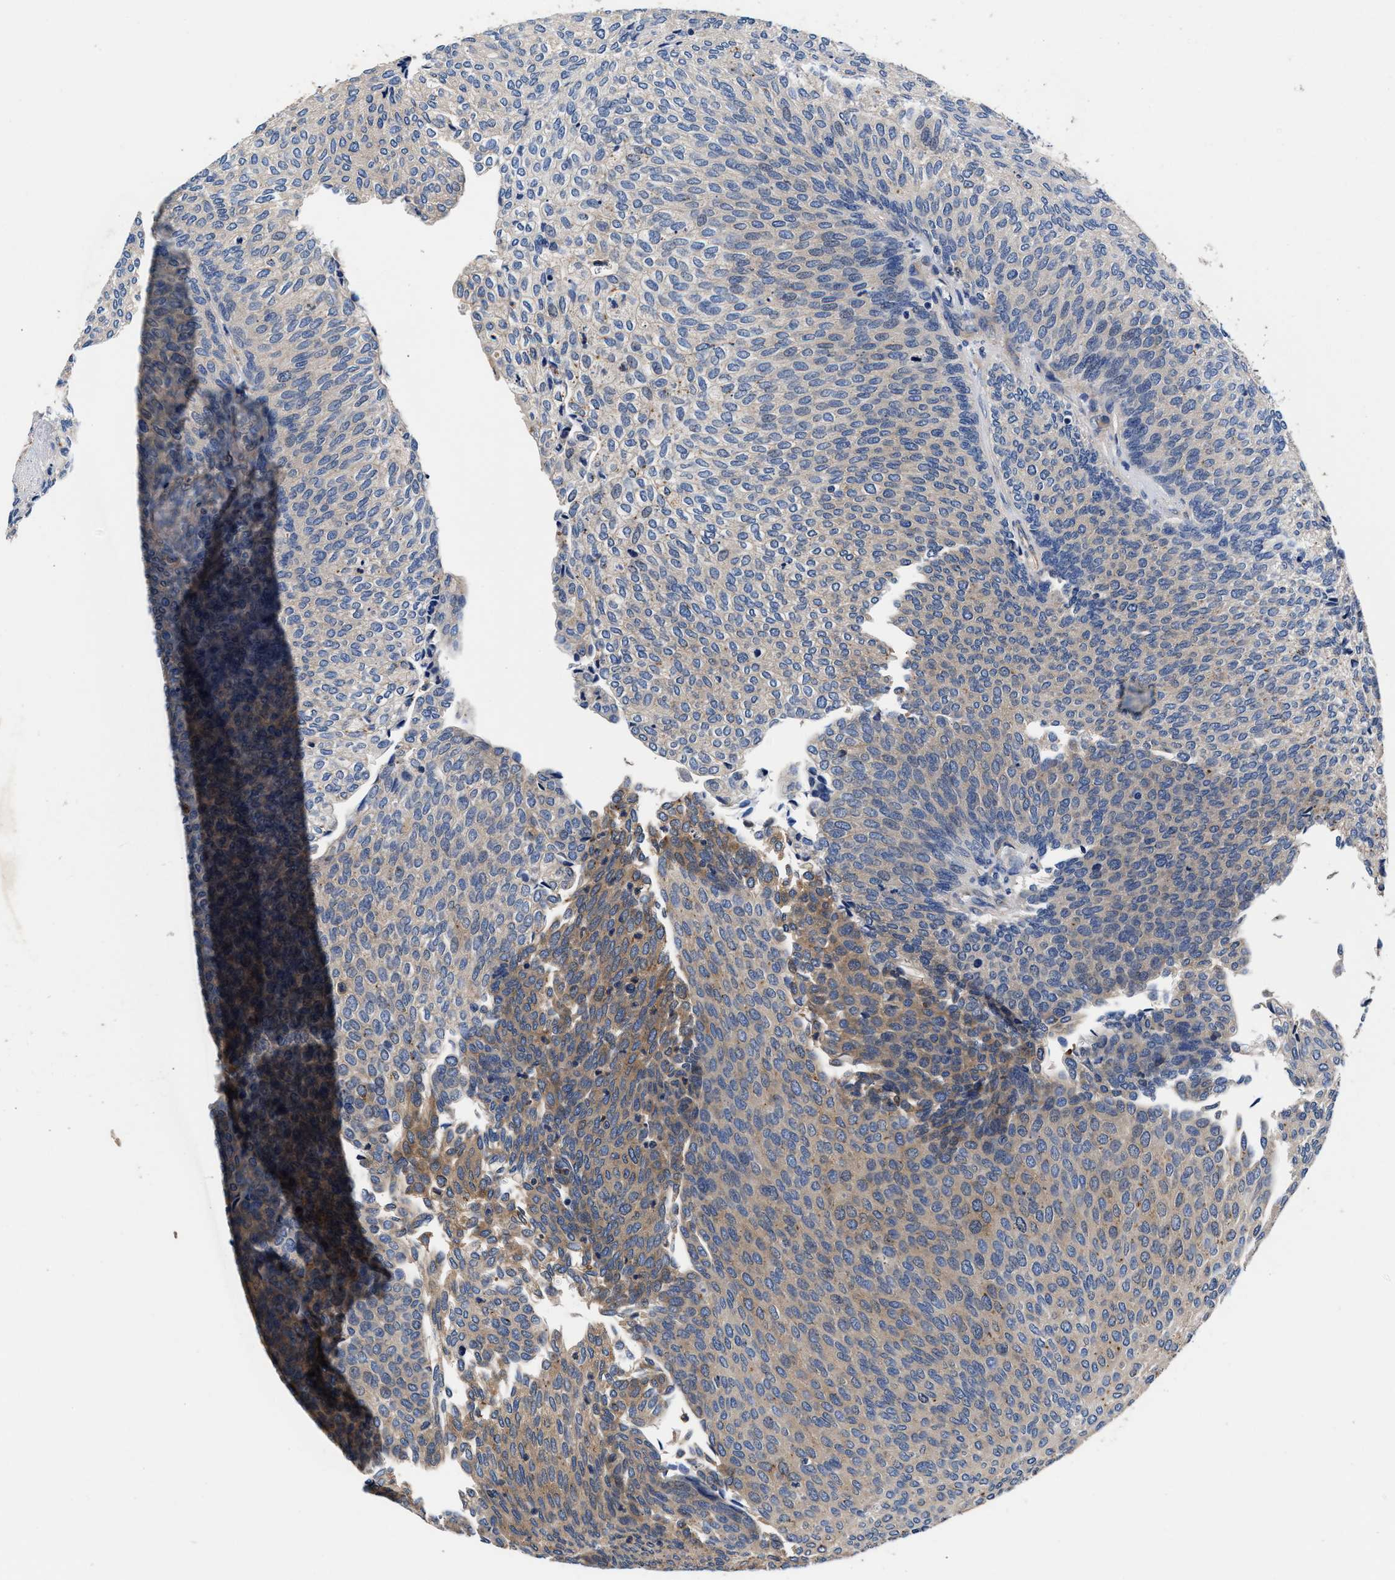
{"staining": {"intensity": "moderate", "quantity": "25%-75%", "location": "cytoplasmic/membranous"}, "tissue": "urothelial cancer", "cell_type": "Tumor cells", "image_type": "cancer", "snomed": [{"axis": "morphology", "description": "Urothelial carcinoma, Low grade"}, {"axis": "topography", "description": "Urinary bladder"}], "caption": "Low-grade urothelial carcinoma tissue exhibits moderate cytoplasmic/membranous expression in approximately 25%-75% of tumor cells, visualized by immunohistochemistry.", "gene": "SH3GL1", "patient": {"sex": "female", "age": 79}}